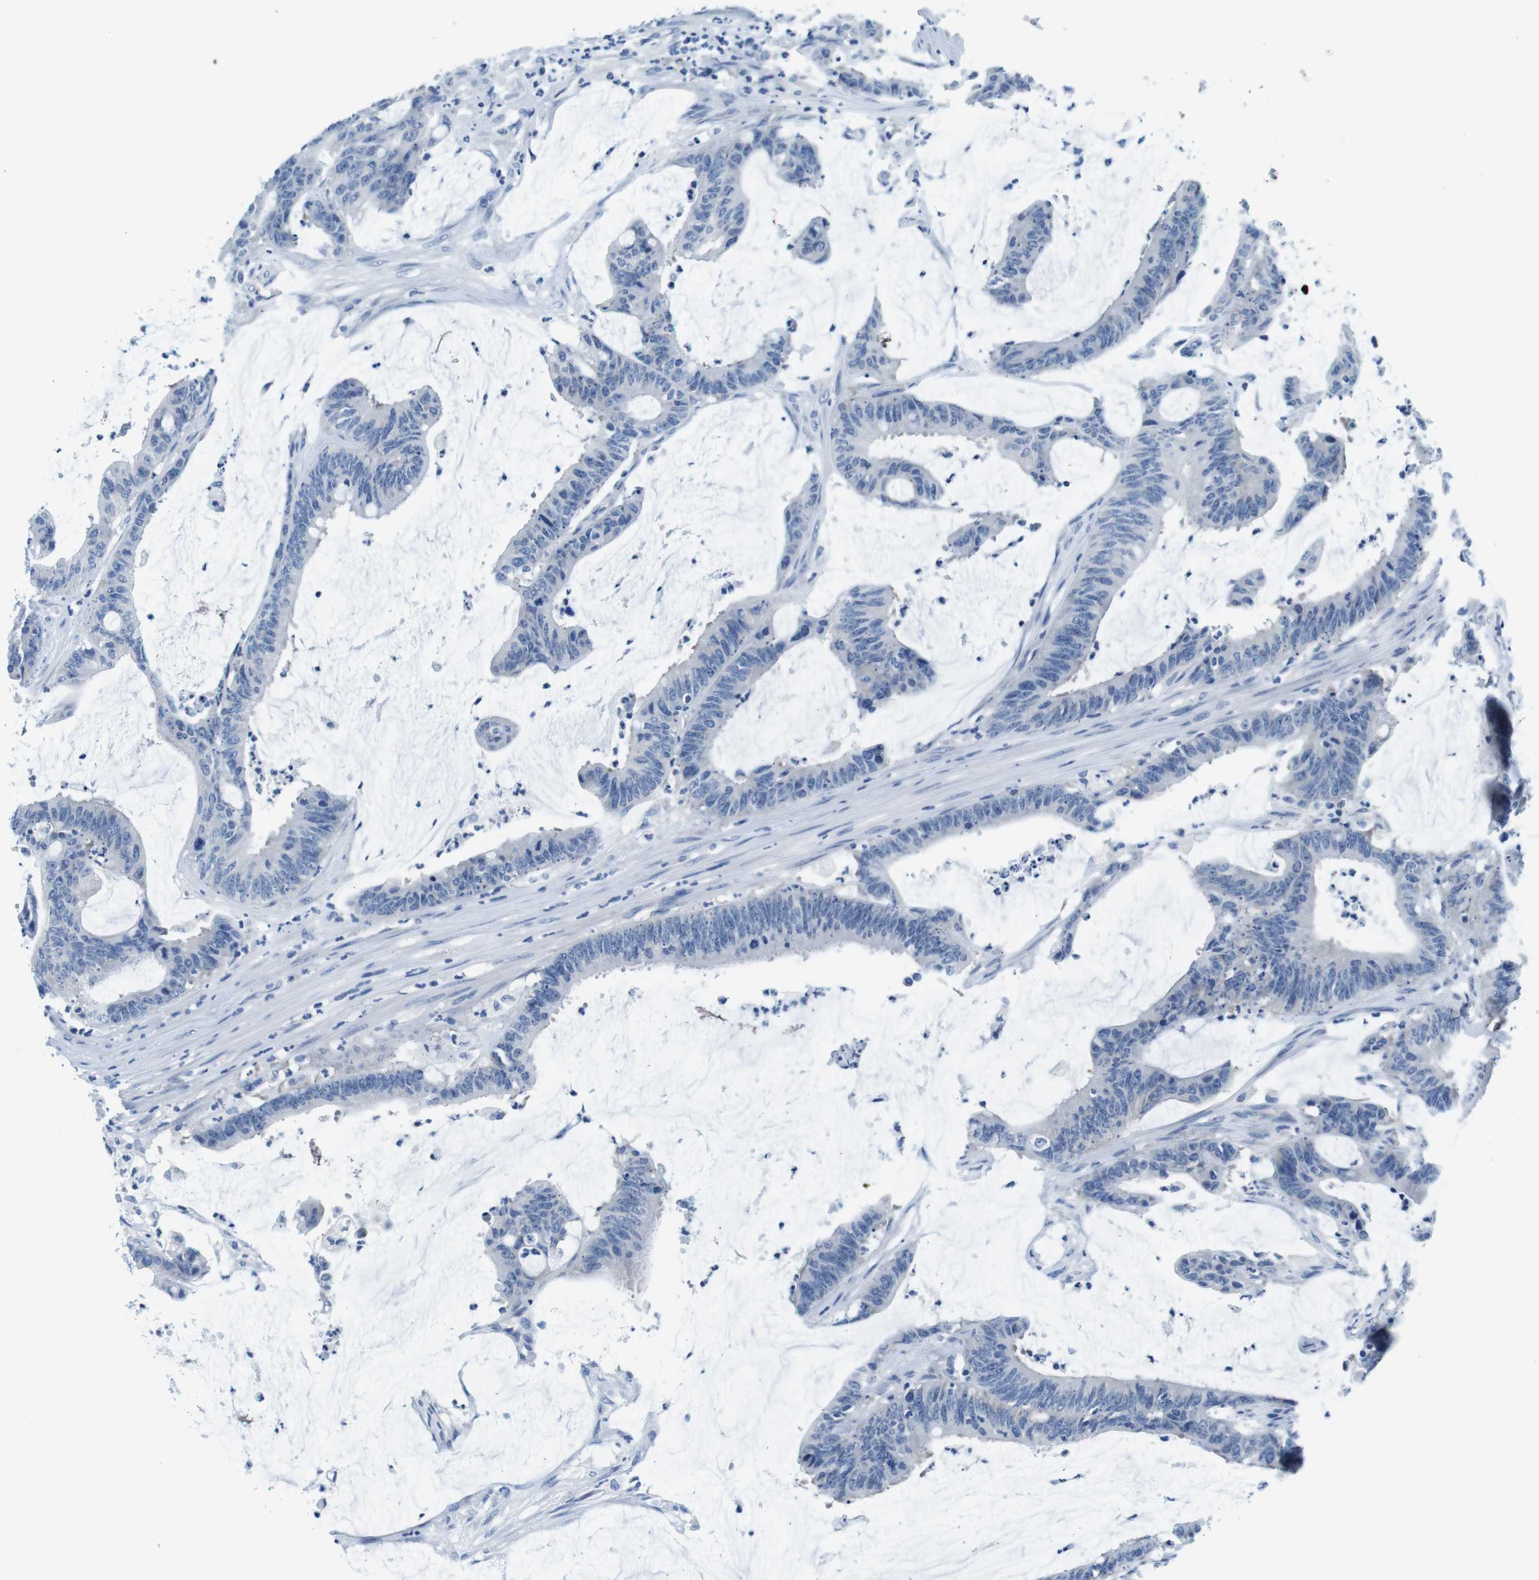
{"staining": {"intensity": "negative", "quantity": "none", "location": "none"}, "tissue": "colorectal cancer", "cell_type": "Tumor cells", "image_type": "cancer", "snomed": [{"axis": "morphology", "description": "Adenocarcinoma, NOS"}, {"axis": "topography", "description": "Rectum"}], "caption": "The micrograph displays no staining of tumor cells in colorectal adenocarcinoma. Nuclei are stained in blue.", "gene": "EIF2B5", "patient": {"sex": "female", "age": 66}}